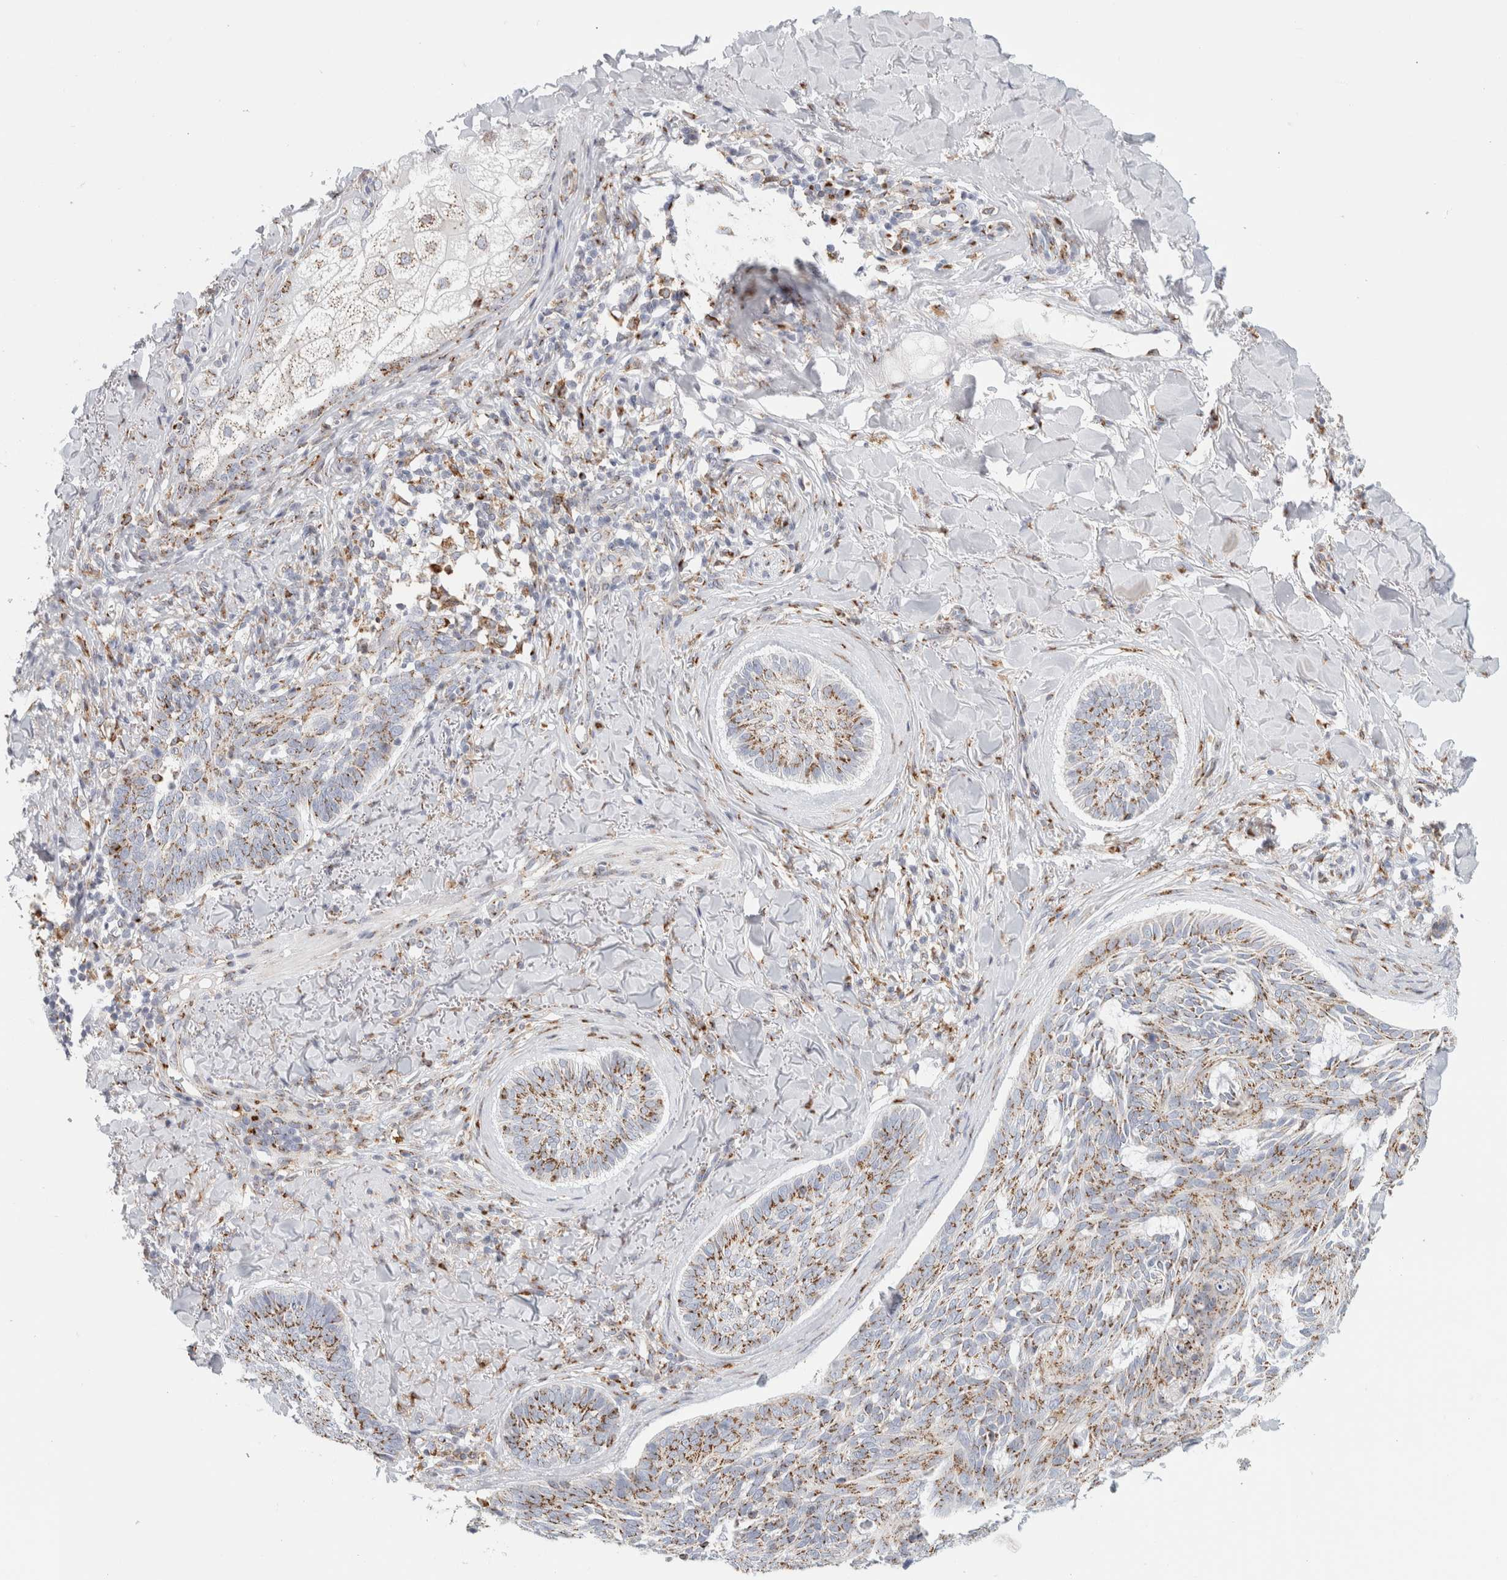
{"staining": {"intensity": "weak", "quantity": ">75%", "location": "cytoplasmic/membranous"}, "tissue": "skin cancer", "cell_type": "Tumor cells", "image_type": "cancer", "snomed": [{"axis": "morphology", "description": "Basal cell carcinoma"}, {"axis": "topography", "description": "Skin"}], "caption": "Brown immunohistochemical staining in skin cancer (basal cell carcinoma) demonstrates weak cytoplasmic/membranous positivity in approximately >75% of tumor cells.", "gene": "MCFD2", "patient": {"sex": "male", "age": 43}}